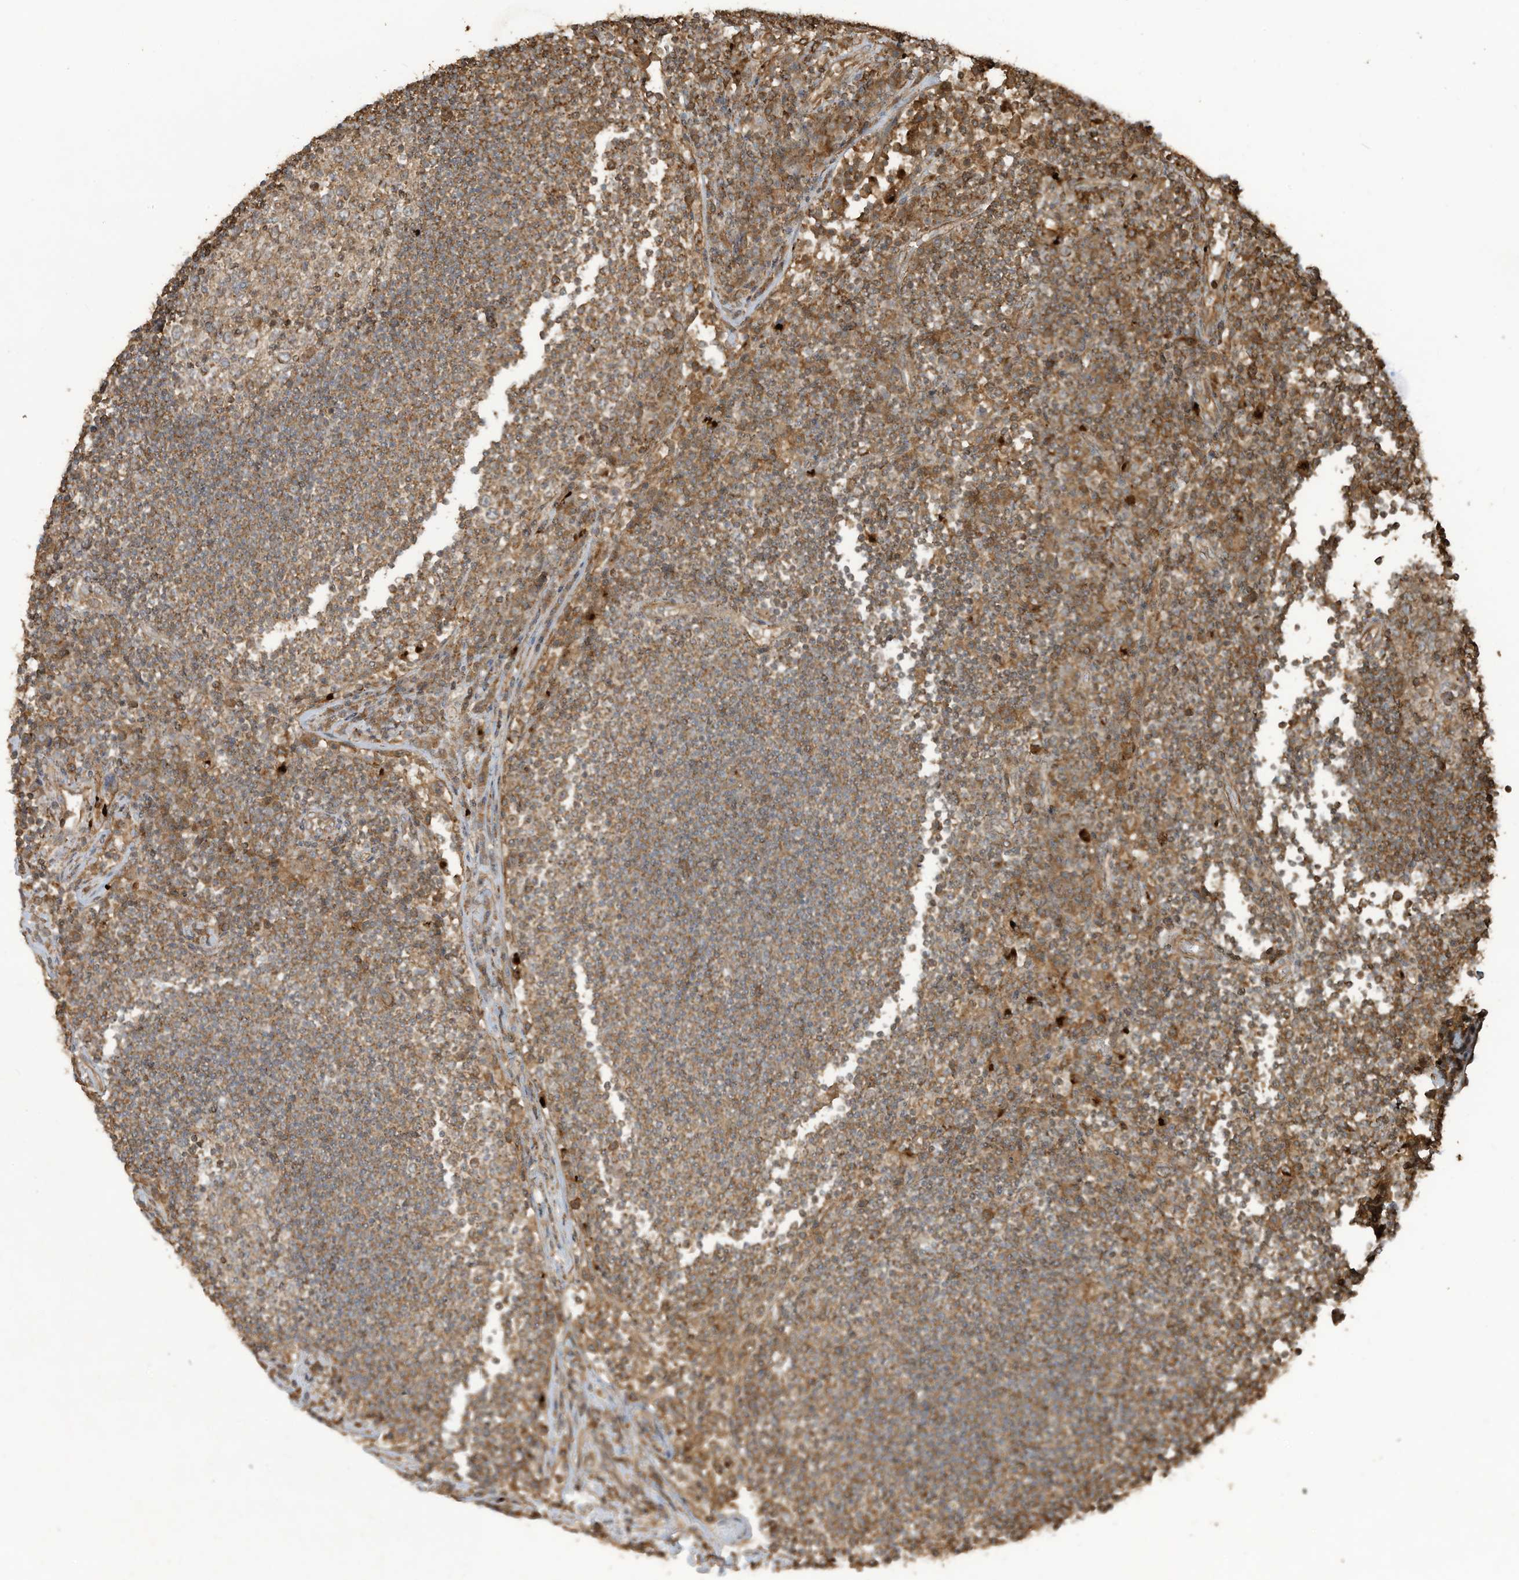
{"staining": {"intensity": "moderate", "quantity": "25%-75%", "location": "cytoplasmic/membranous"}, "tissue": "lymph node", "cell_type": "Germinal center cells", "image_type": "normal", "snomed": [{"axis": "morphology", "description": "Normal tissue, NOS"}, {"axis": "topography", "description": "Lymph node"}], "caption": "About 25%-75% of germinal center cells in normal lymph node exhibit moderate cytoplasmic/membranous protein expression as visualized by brown immunohistochemical staining.", "gene": "DDIT4", "patient": {"sex": "female", "age": 53}}